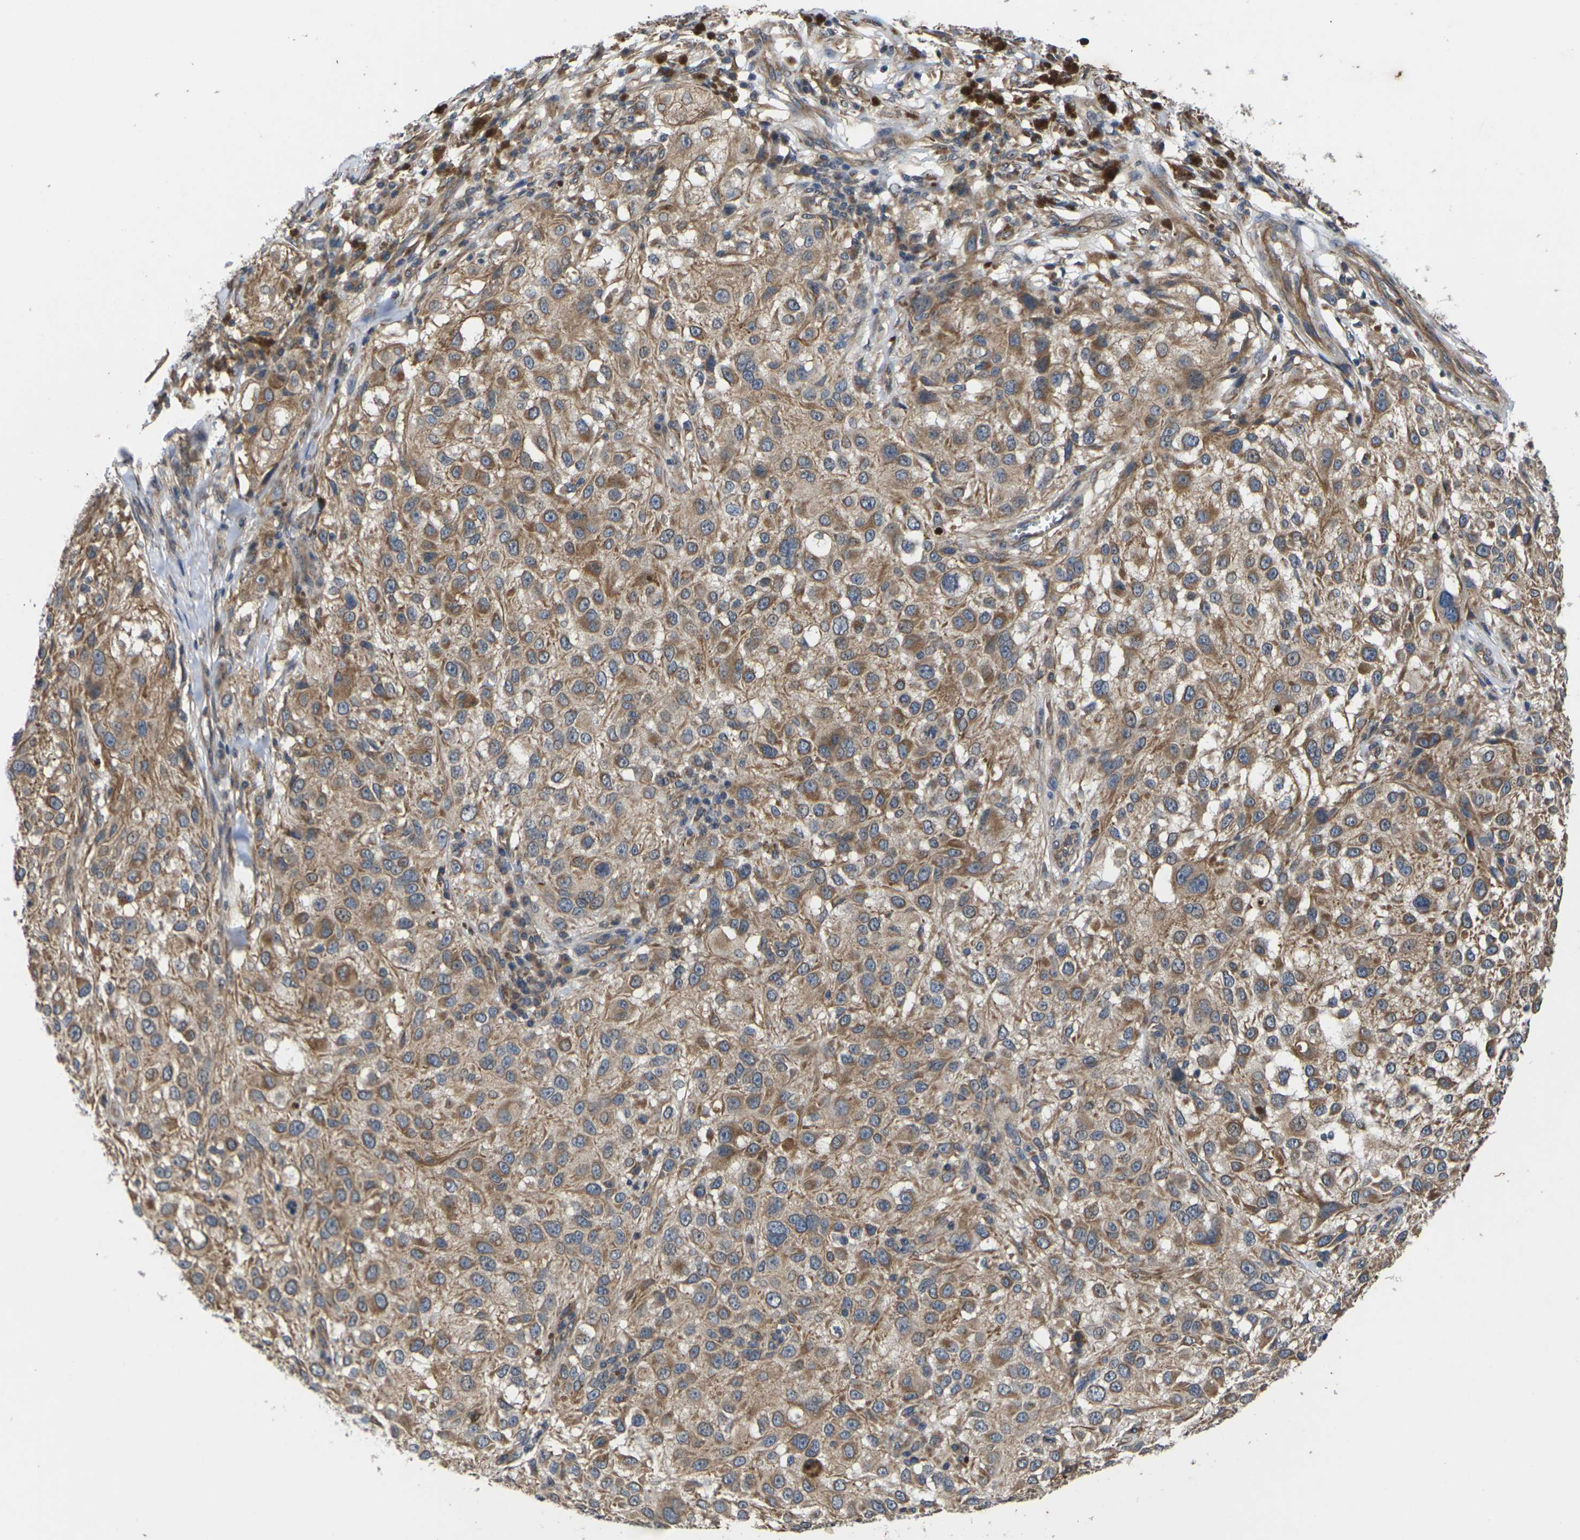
{"staining": {"intensity": "moderate", "quantity": ">75%", "location": "cytoplasmic/membranous"}, "tissue": "melanoma", "cell_type": "Tumor cells", "image_type": "cancer", "snomed": [{"axis": "morphology", "description": "Necrosis, NOS"}, {"axis": "morphology", "description": "Malignant melanoma, NOS"}, {"axis": "topography", "description": "Skin"}], "caption": "Melanoma stained for a protein exhibits moderate cytoplasmic/membranous positivity in tumor cells.", "gene": "DKK2", "patient": {"sex": "female", "age": 87}}